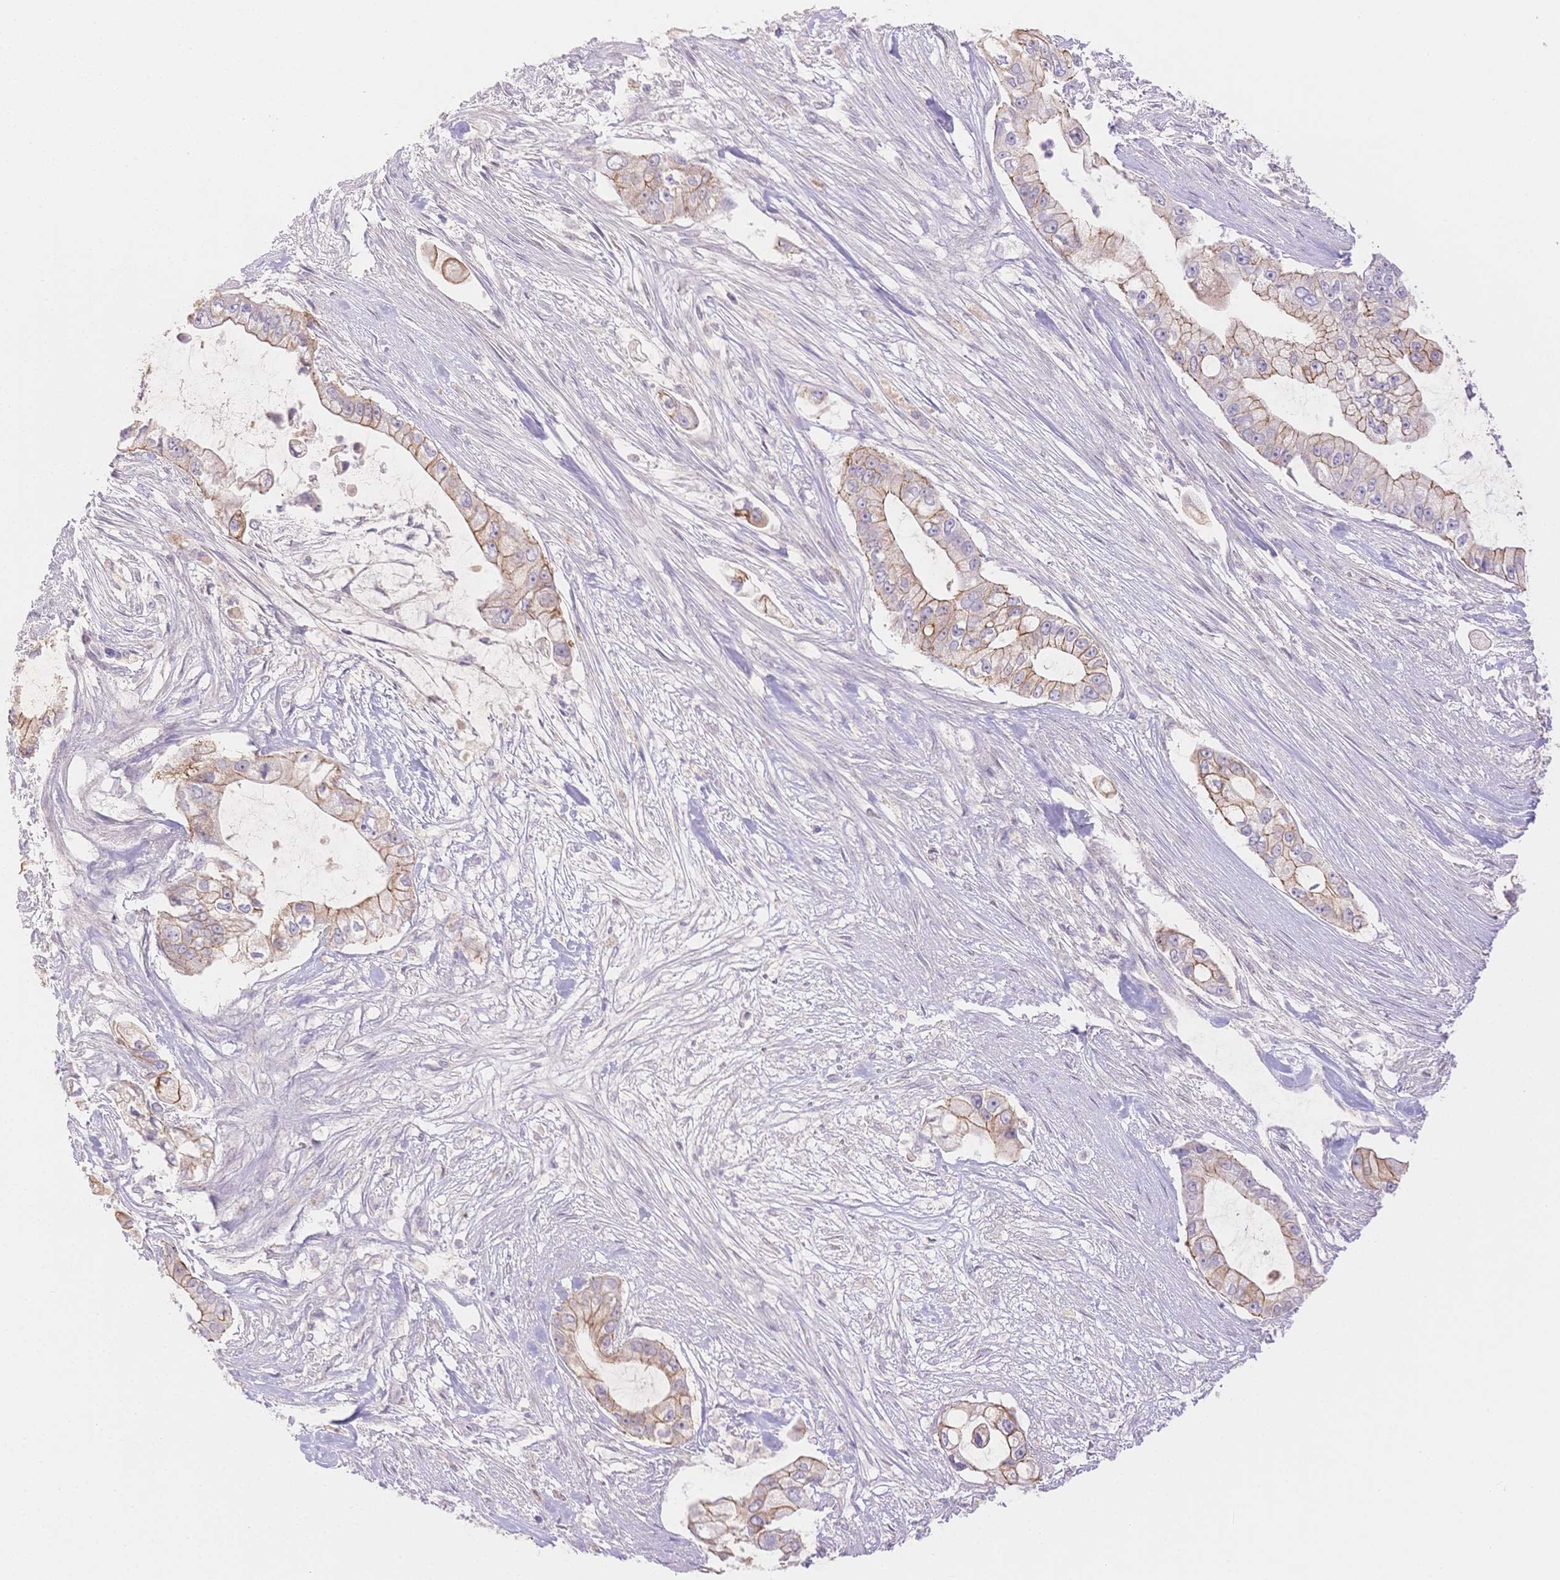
{"staining": {"intensity": "weak", "quantity": "25%-75%", "location": "cytoplasmic/membranous"}, "tissue": "pancreatic cancer", "cell_type": "Tumor cells", "image_type": "cancer", "snomed": [{"axis": "morphology", "description": "Adenocarcinoma, NOS"}, {"axis": "topography", "description": "Pancreas"}], "caption": "A brown stain highlights weak cytoplasmic/membranous staining of a protein in pancreatic adenocarcinoma tumor cells. The staining is performed using DAB (3,3'-diaminobenzidine) brown chromogen to label protein expression. The nuclei are counter-stained blue using hematoxylin.", "gene": "WDR54", "patient": {"sex": "female", "age": 69}}